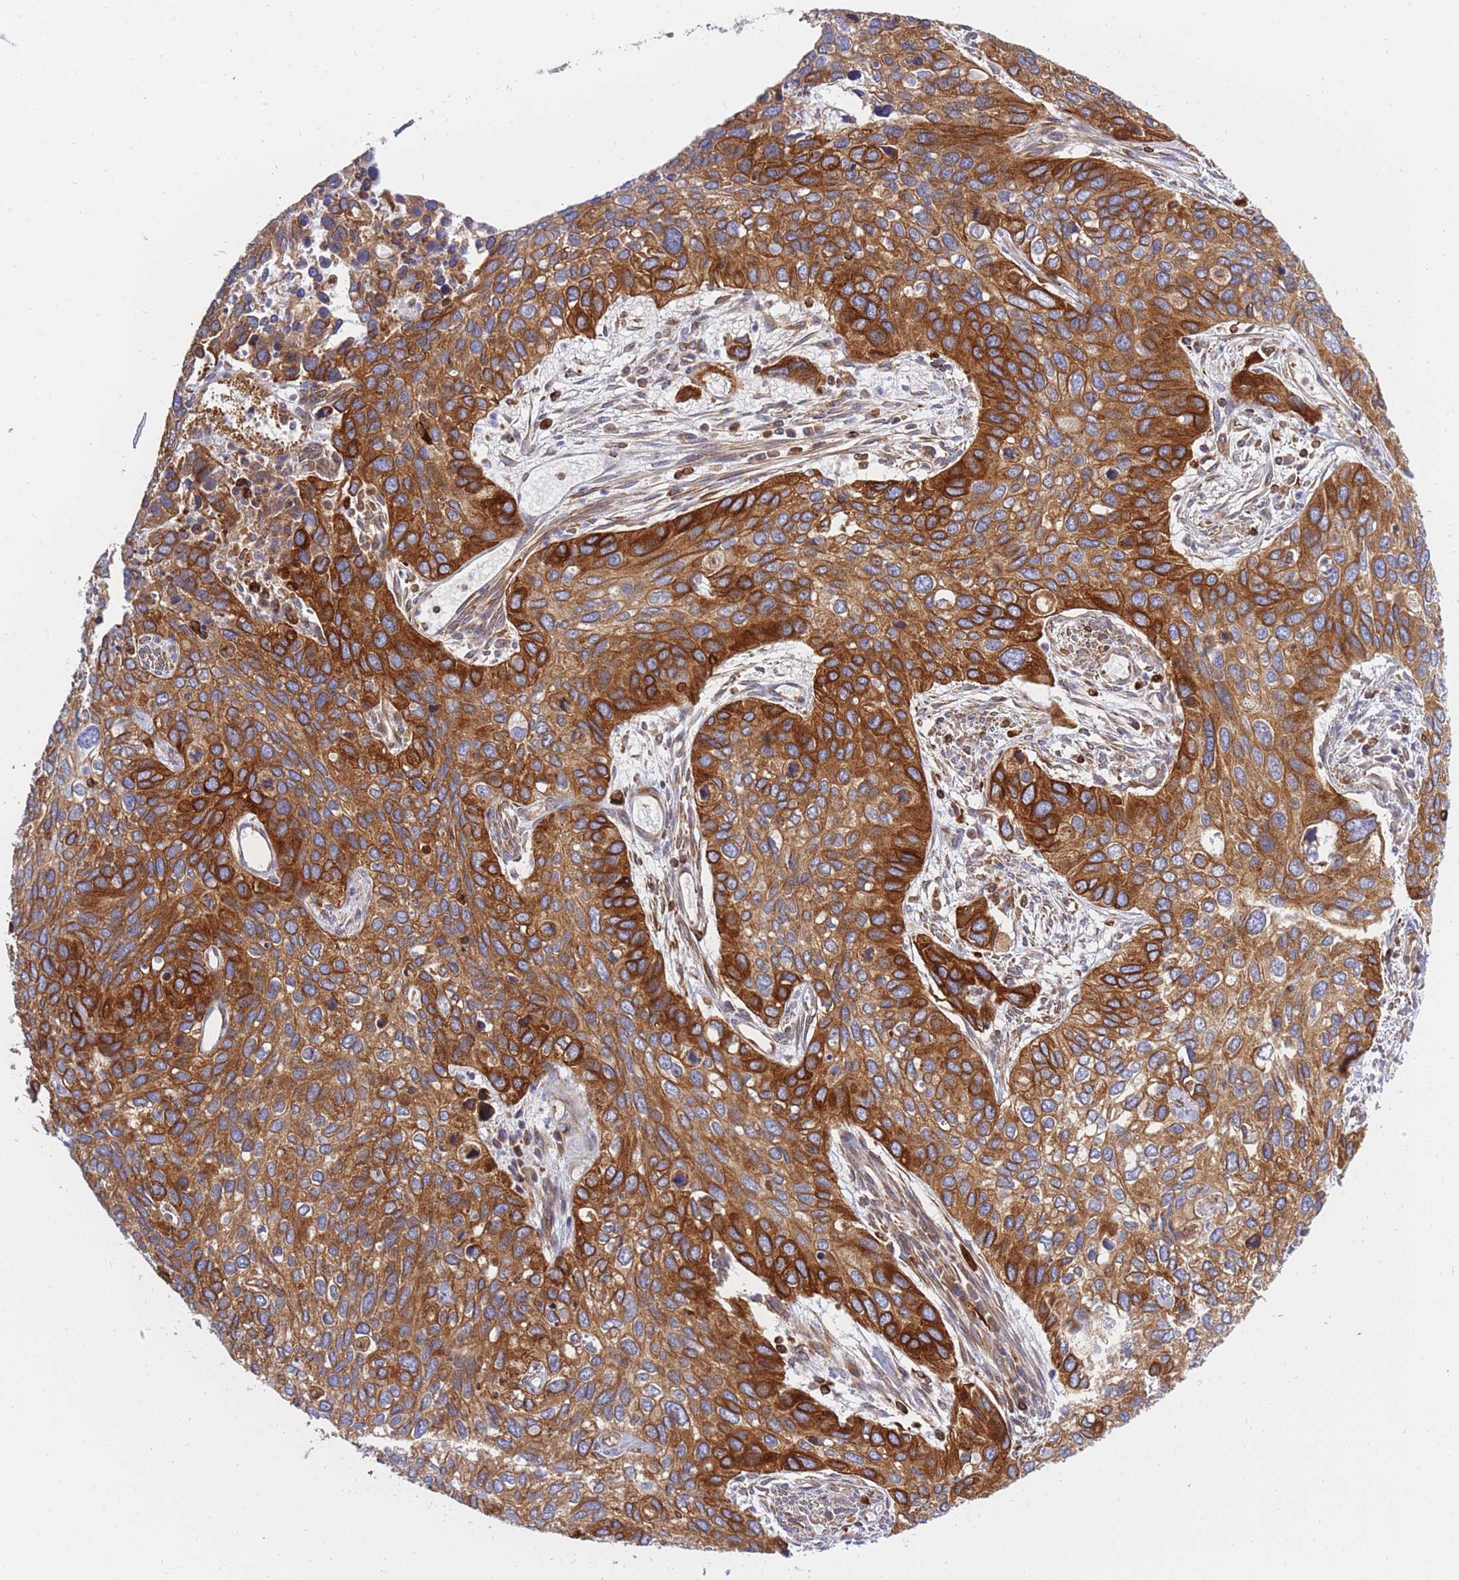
{"staining": {"intensity": "strong", "quantity": ">75%", "location": "cytoplasmic/membranous"}, "tissue": "cervical cancer", "cell_type": "Tumor cells", "image_type": "cancer", "snomed": [{"axis": "morphology", "description": "Squamous cell carcinoma, NOS"}, {"axis": "topography", "description": "Cervix"}], "caption": "Approximately >75% of tumor cells in human cervical cancer (squamous cell carcinoma) demonstrate strong cytoplasmic/membranous protein positivity as visualized by brown immunohistochemical staining.", "gene": "REM1", "patient": {"sex": "female", "age": 55}}